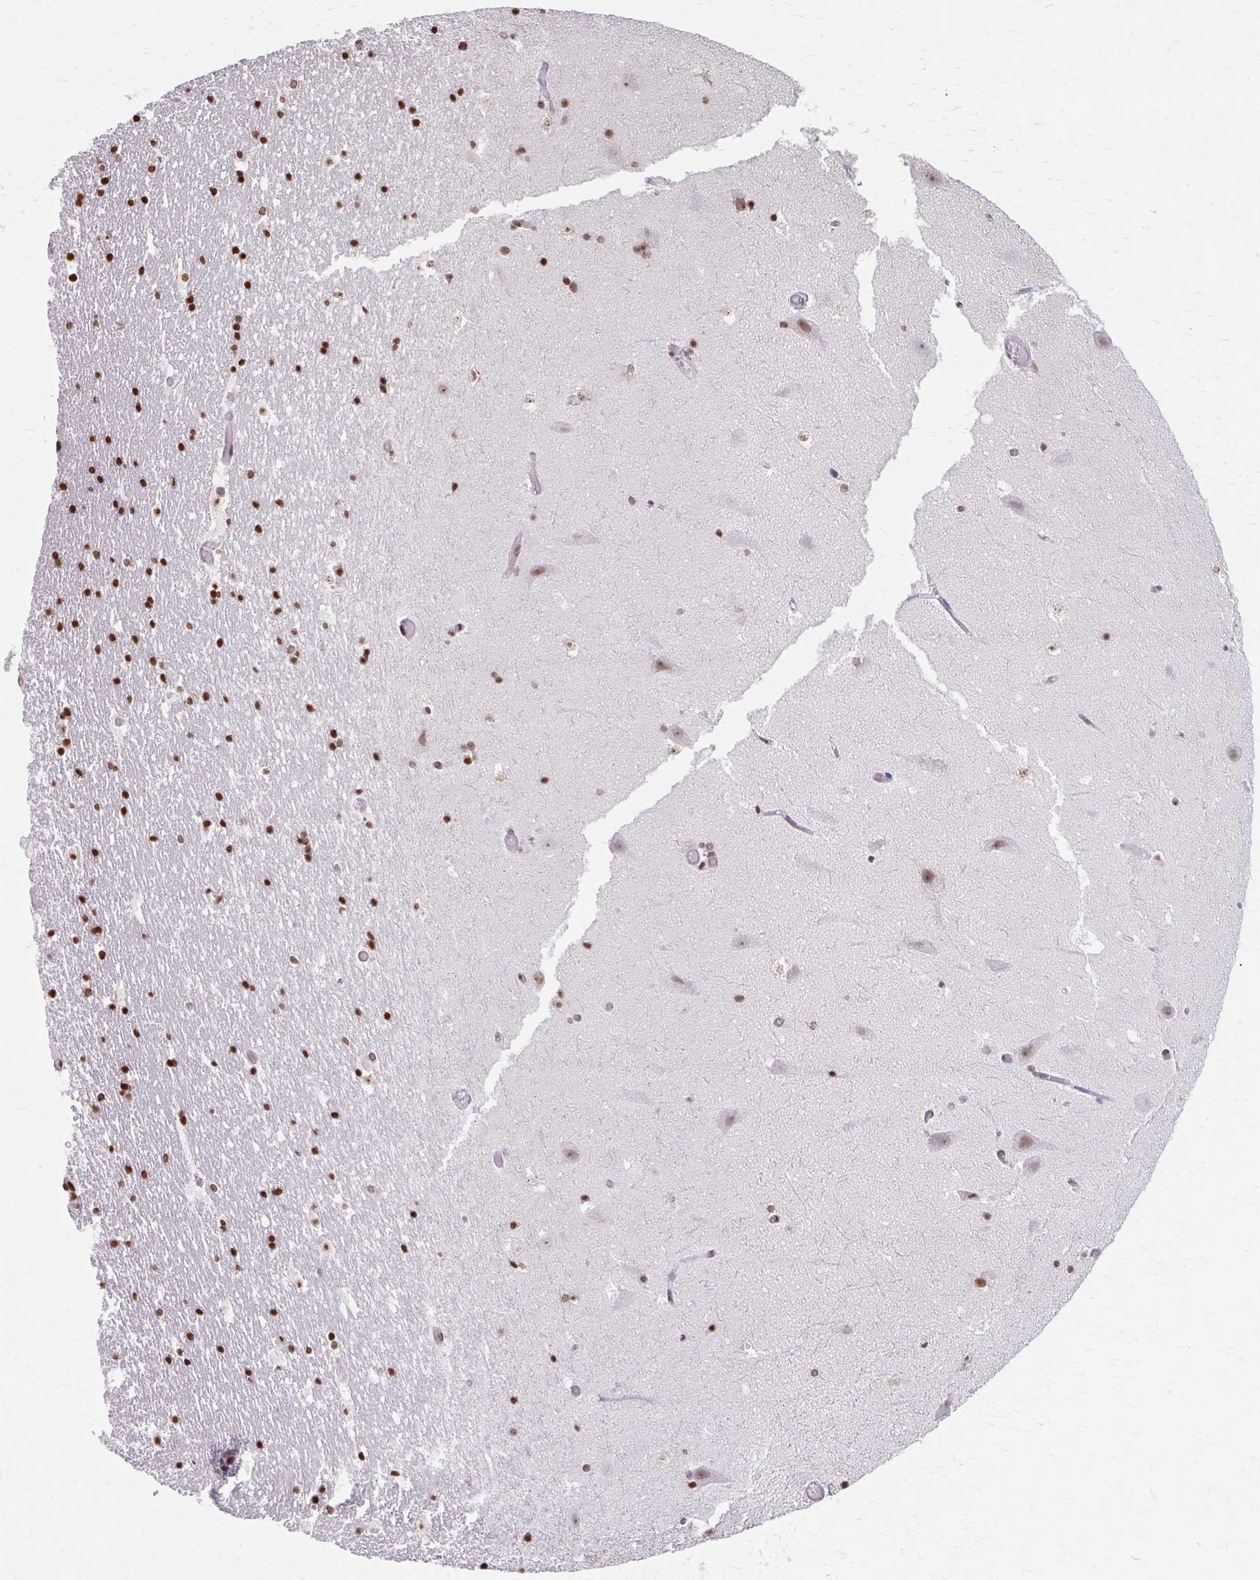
{"staining": {"intensity": "strong", "quantity": ">75%", "location": "nuclear"}, "tissue": "hippocampus", "cell_type": "Glial cells", "image_type": "normal", "snomed": [{"axis": "morphology", "description": "Normal tissue, NOS"}, {"axis": "topography", "description": "Hippocampus"}], "caption": "Protein expression analysis of benign human hippocampus reveals strong nuclear expression in about >75% of glial cells. (DAB (3,3'-diaminobenzidine) = brown stain, brightfield microscopy at high magnification).", "gene": "ORC3", "patient": {"sex": "female", "age": 42}}